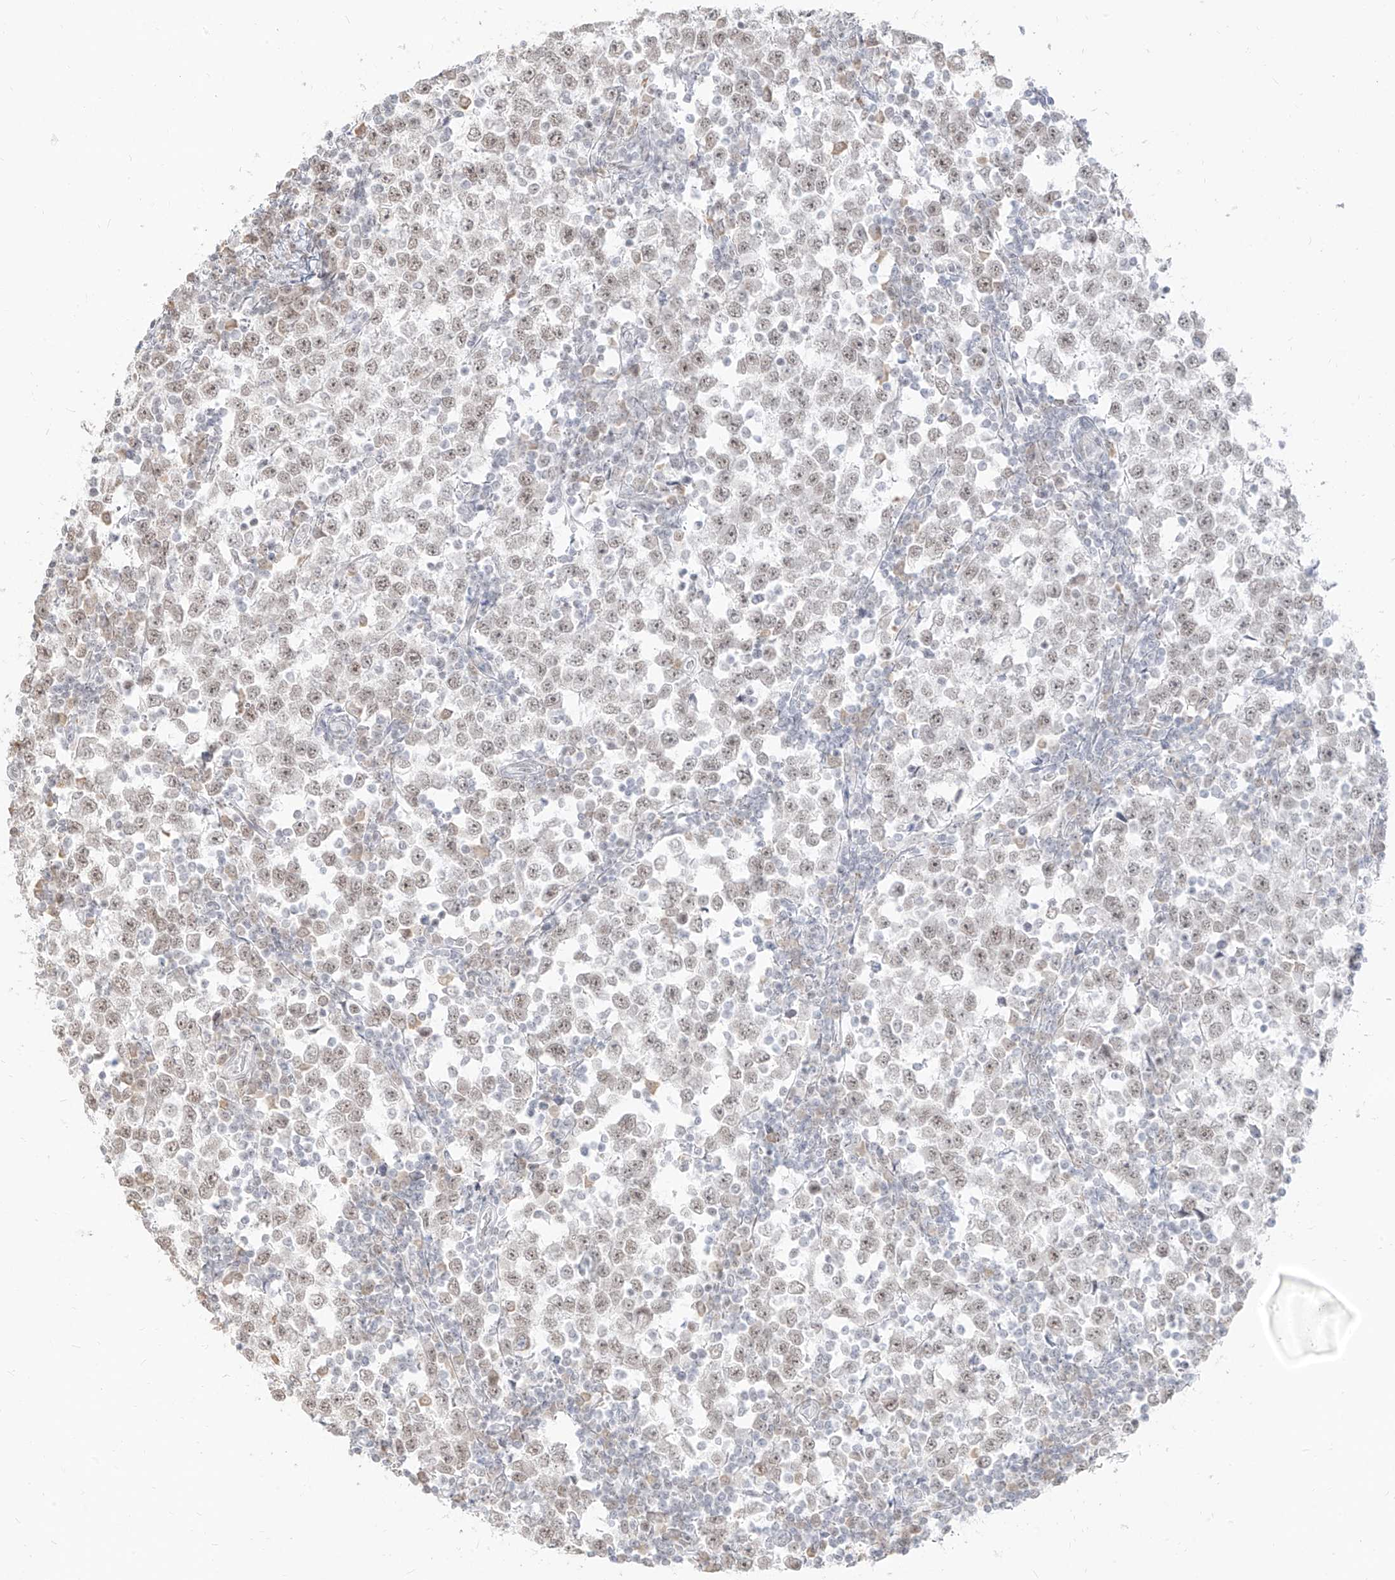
{"staining": {"intensity": "moderate", "quantity": "25%-75%", "location": "nuclear"}, "tissue": "testis cancer", "cell_type": "Tumor cells", "image_type": "cancer", "snomed": [{"axis": "morphology", "description": "Seminoma, NOS"}, {"axis": "topography", "description": "Testis"}], "caption": "A brown stain highlights moderate nuclear staining of a protein in human testis seminoma tumor cells.", "gene": "SUPT5H", "patient": {"sex": "male", "age": 65}}